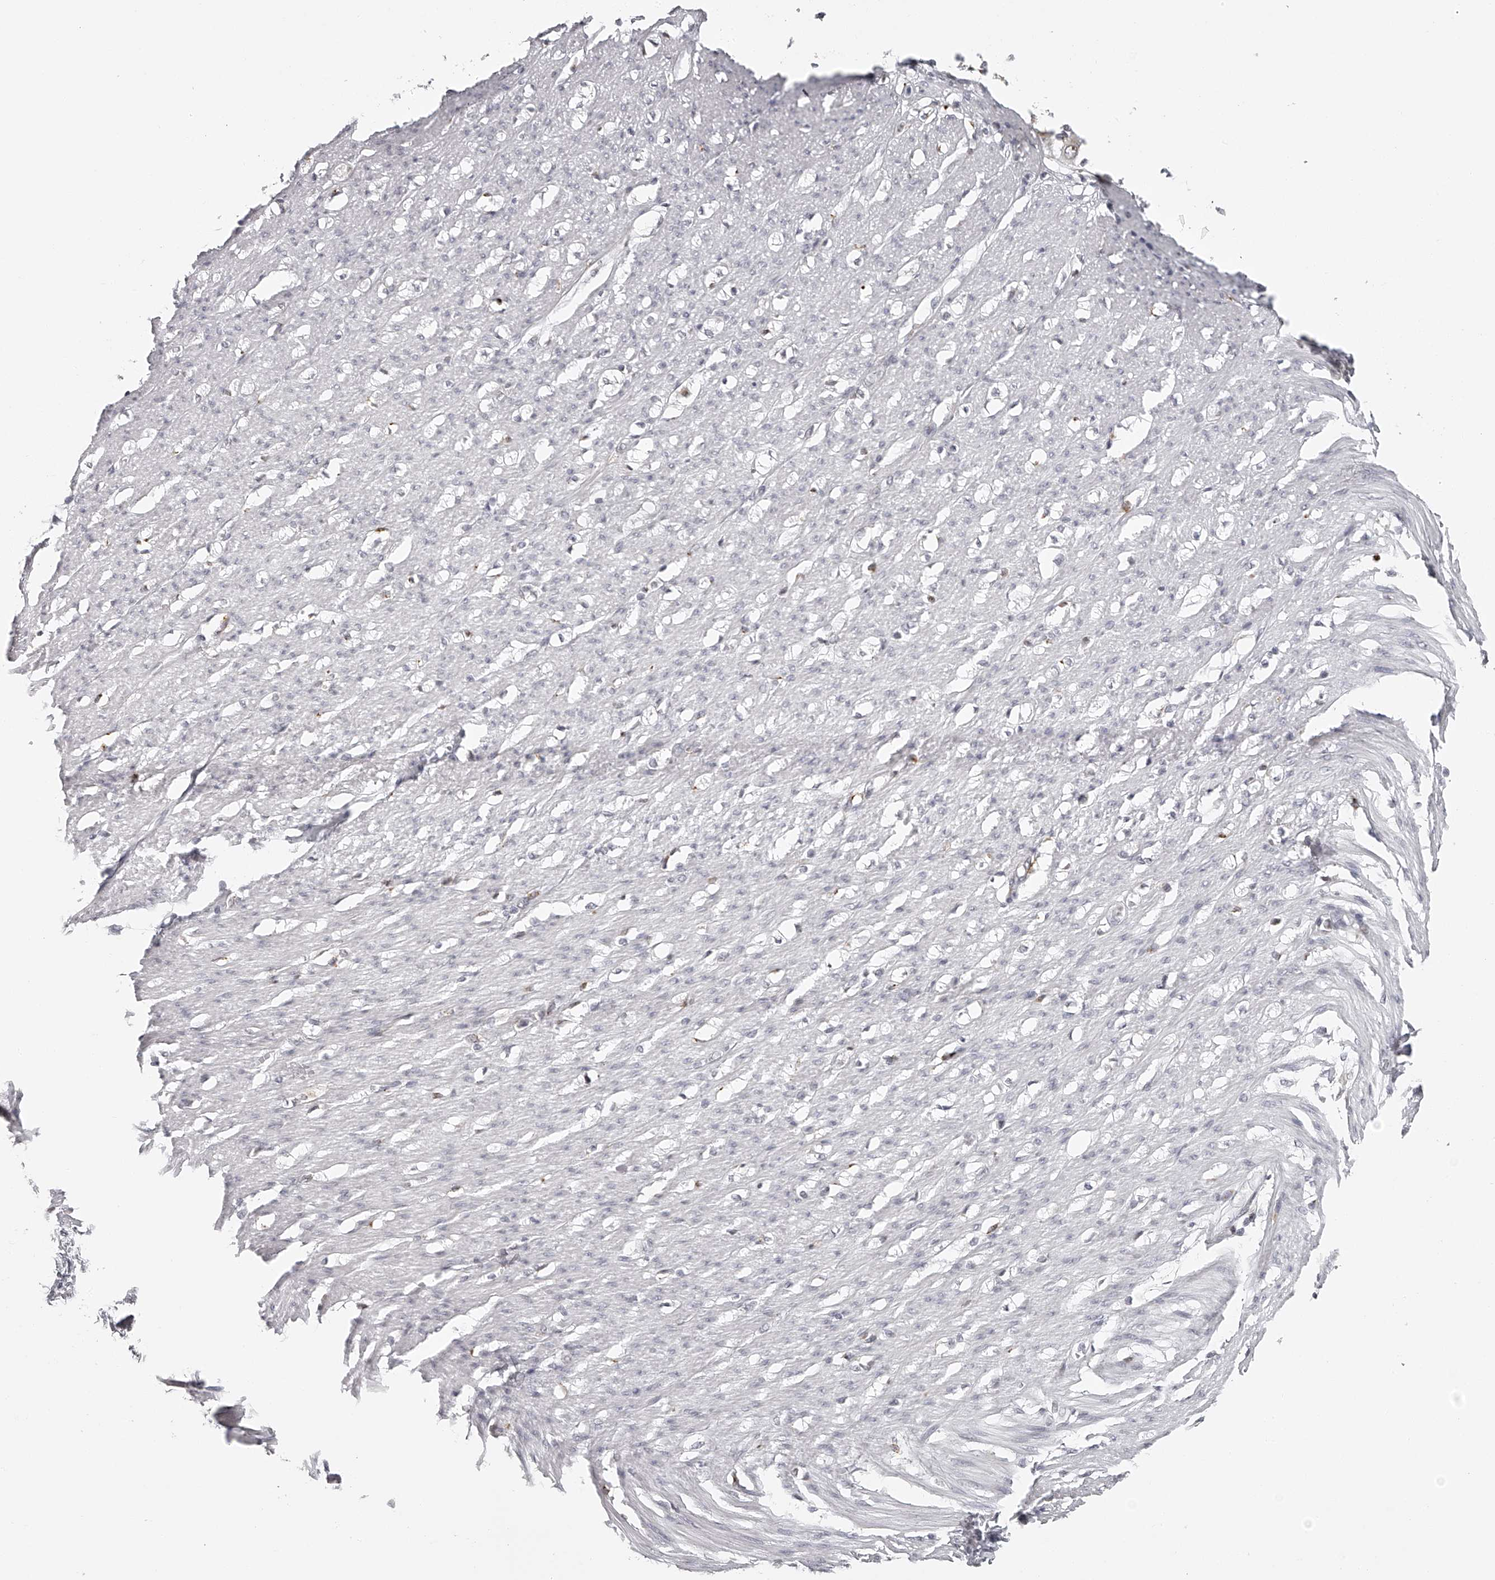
{"staining": {"intensity": "negative", "quantity": "none", "location": "none"}, "tissue": "smooth muscle", "cell_type": "Smooth muscle cells", "image_type": "normal", "snomed": [{"axis": "morphology", "description": "Normal tissue, NOS"}, {"axis": "morphology", "description": "Adenocarcinoma, NOS"}, {"axis": "topography", "description": "Colon"}, {"axis": "topography", "description": "Peripheral nerve tissue"}], "caption": "Human smooth muscle stained for a protein using IHC displays no positivity in smooth muscle cells.", "gene": "RNF220", "patient": {"sex": "male", "age": 14}}